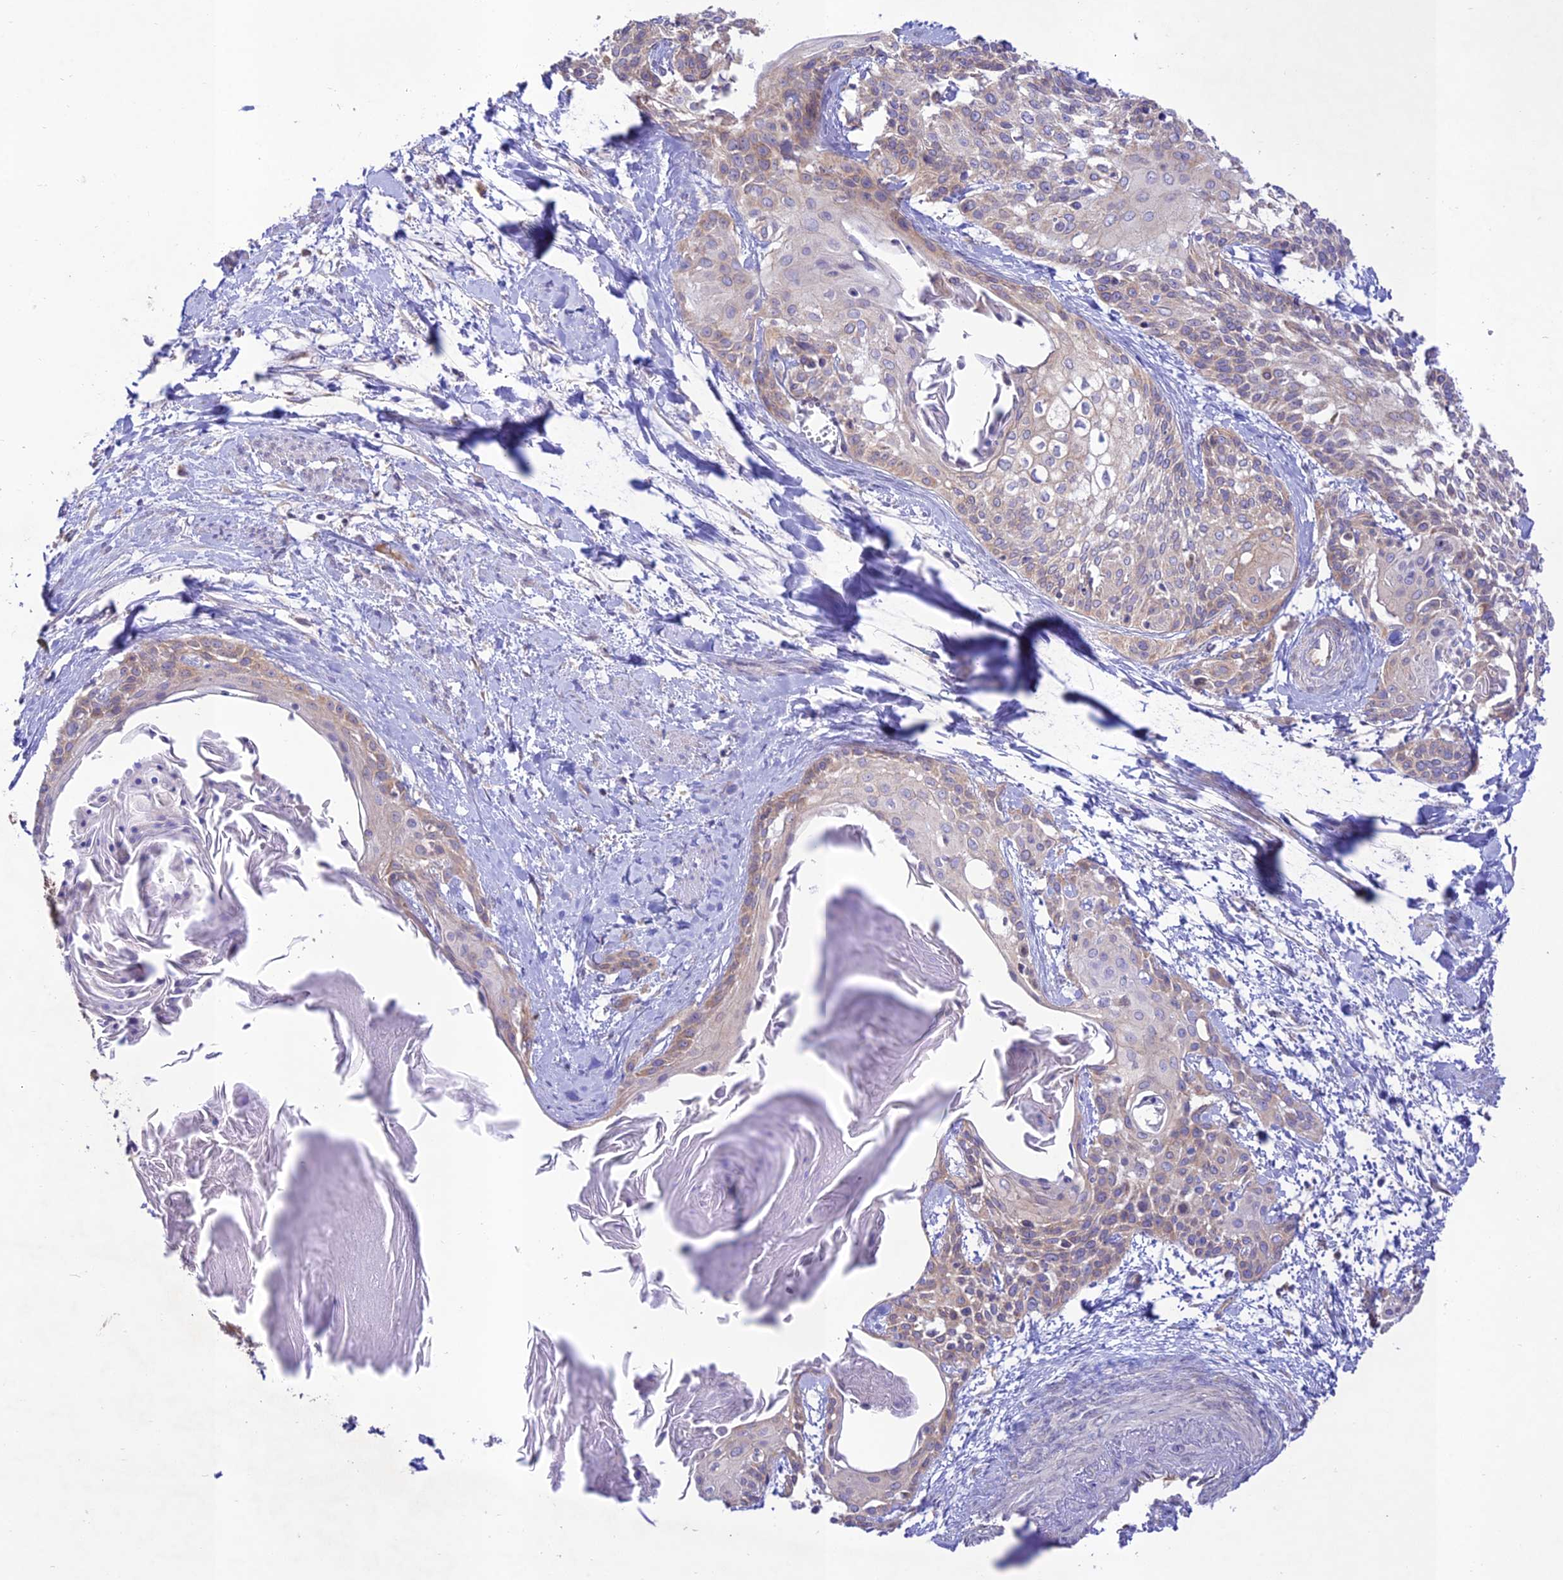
{"staining": {"intensity": "weak", "quantity": "<25%", "location": "cytoplasmic/membranous"}, "tissue": "cervical cancer", "cell_type": "Tumor cells", "image_type": "cancer", "snomed": [{"axis": "morphology", "description": "Squamous cell carcinoma, NOS"}, {"axis": "topography", "description": "Cervix"}], "caption": "IHC of human cervical squamous cell carcinoma demonstrates no expression in tumor cells.", "gene": "TMEM259", "patient": {"sex": "female", "age": 57}}